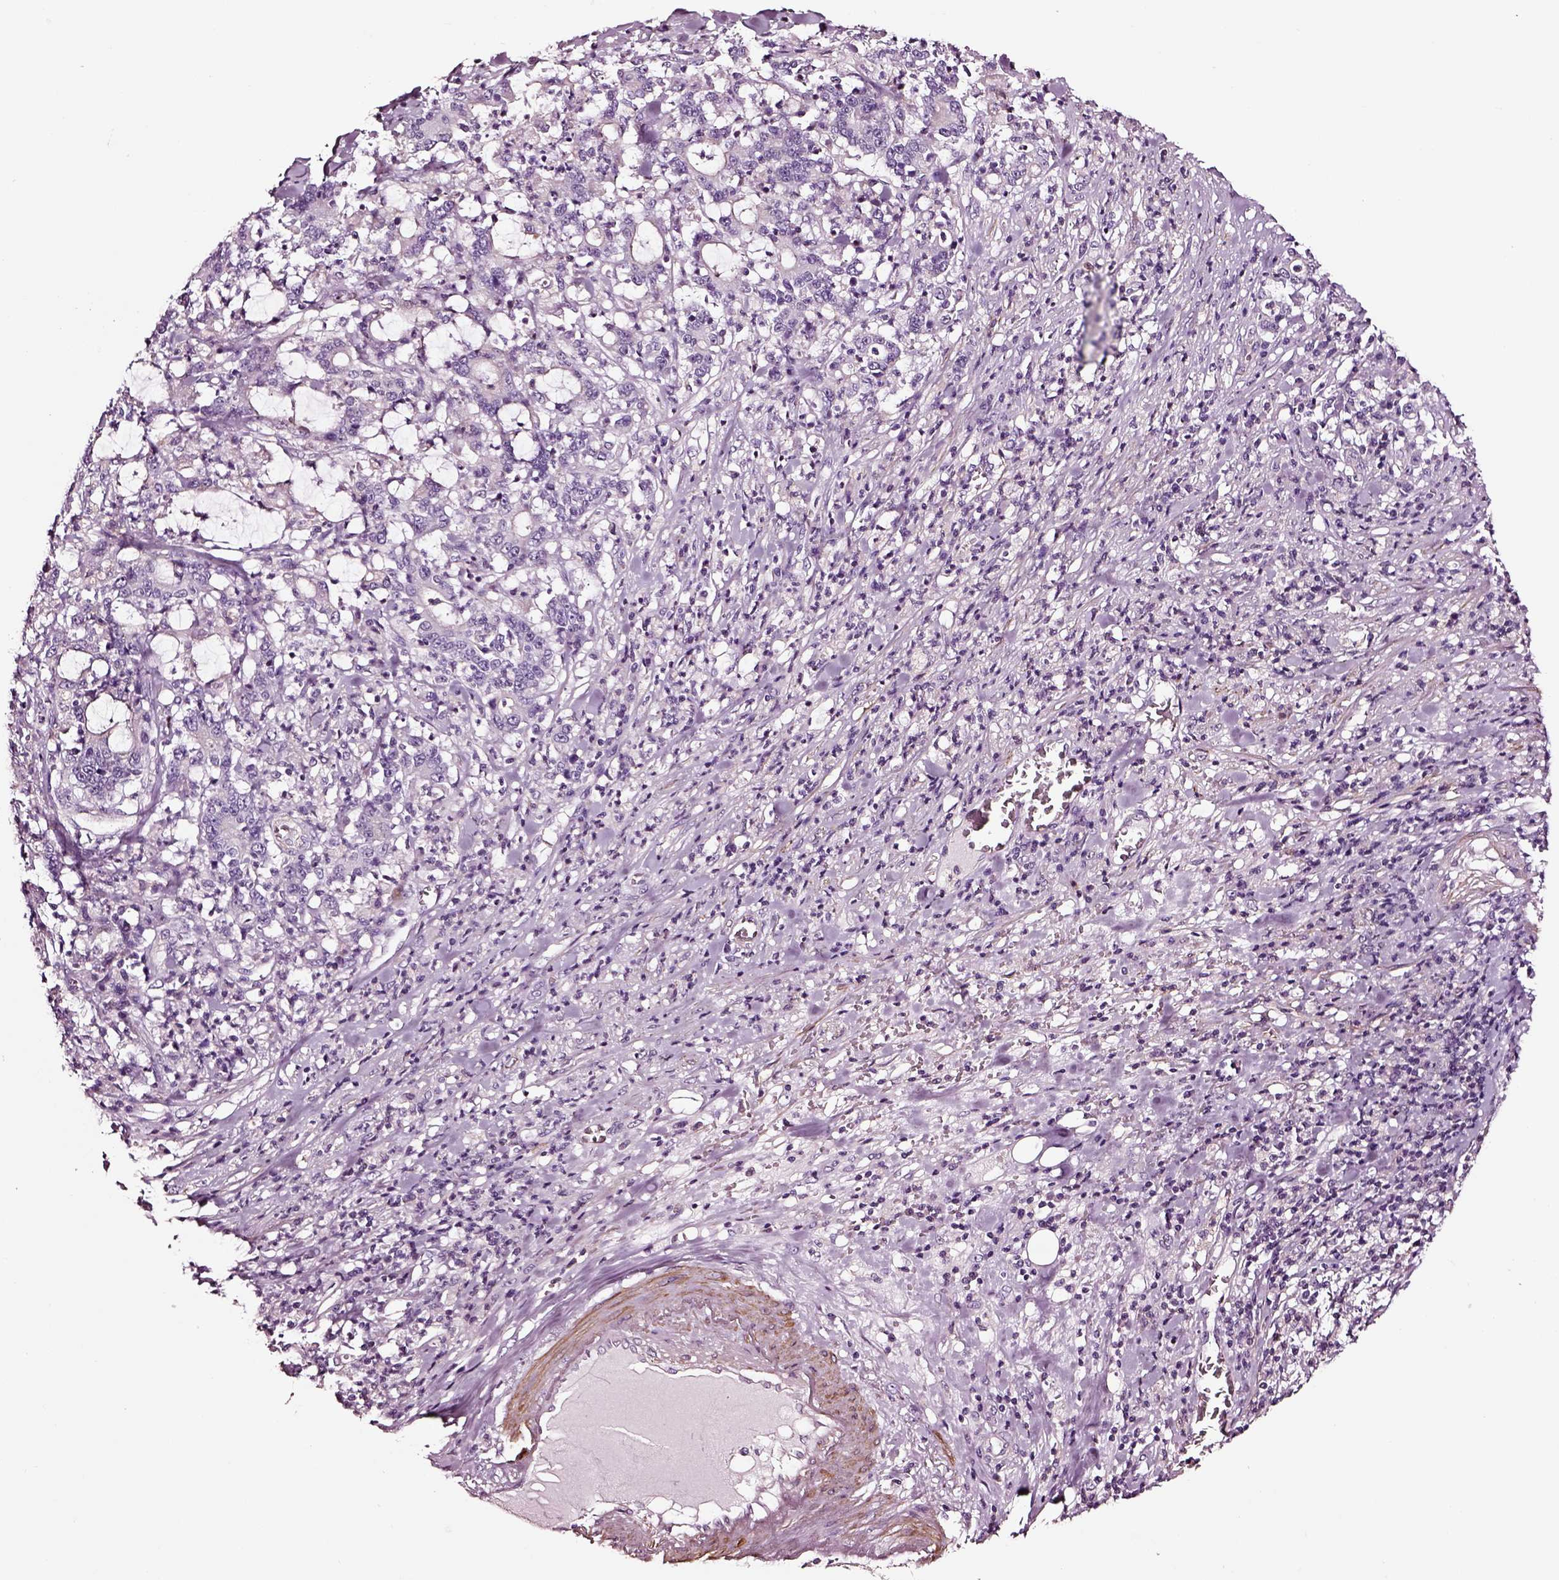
{"staining": {"intensity": "negative", "quantity": "none", "location": "none"}, "tissue": "stomach cancer", "cell_type": "Tumor cells", "image_type": "cancer", "snomed": [{"axis": "morphology", "description": "Adenocarcinoma, NOS"}, {"axis": "topography", "description": "Stomach, upper"}], "caption": "Immunohistochemistry image of stomach cancer stained for a protein (brown), which displays no positivity in tumor cells.", "gene": "SOX10", "patient": {"sex": "male", "age": 68}}